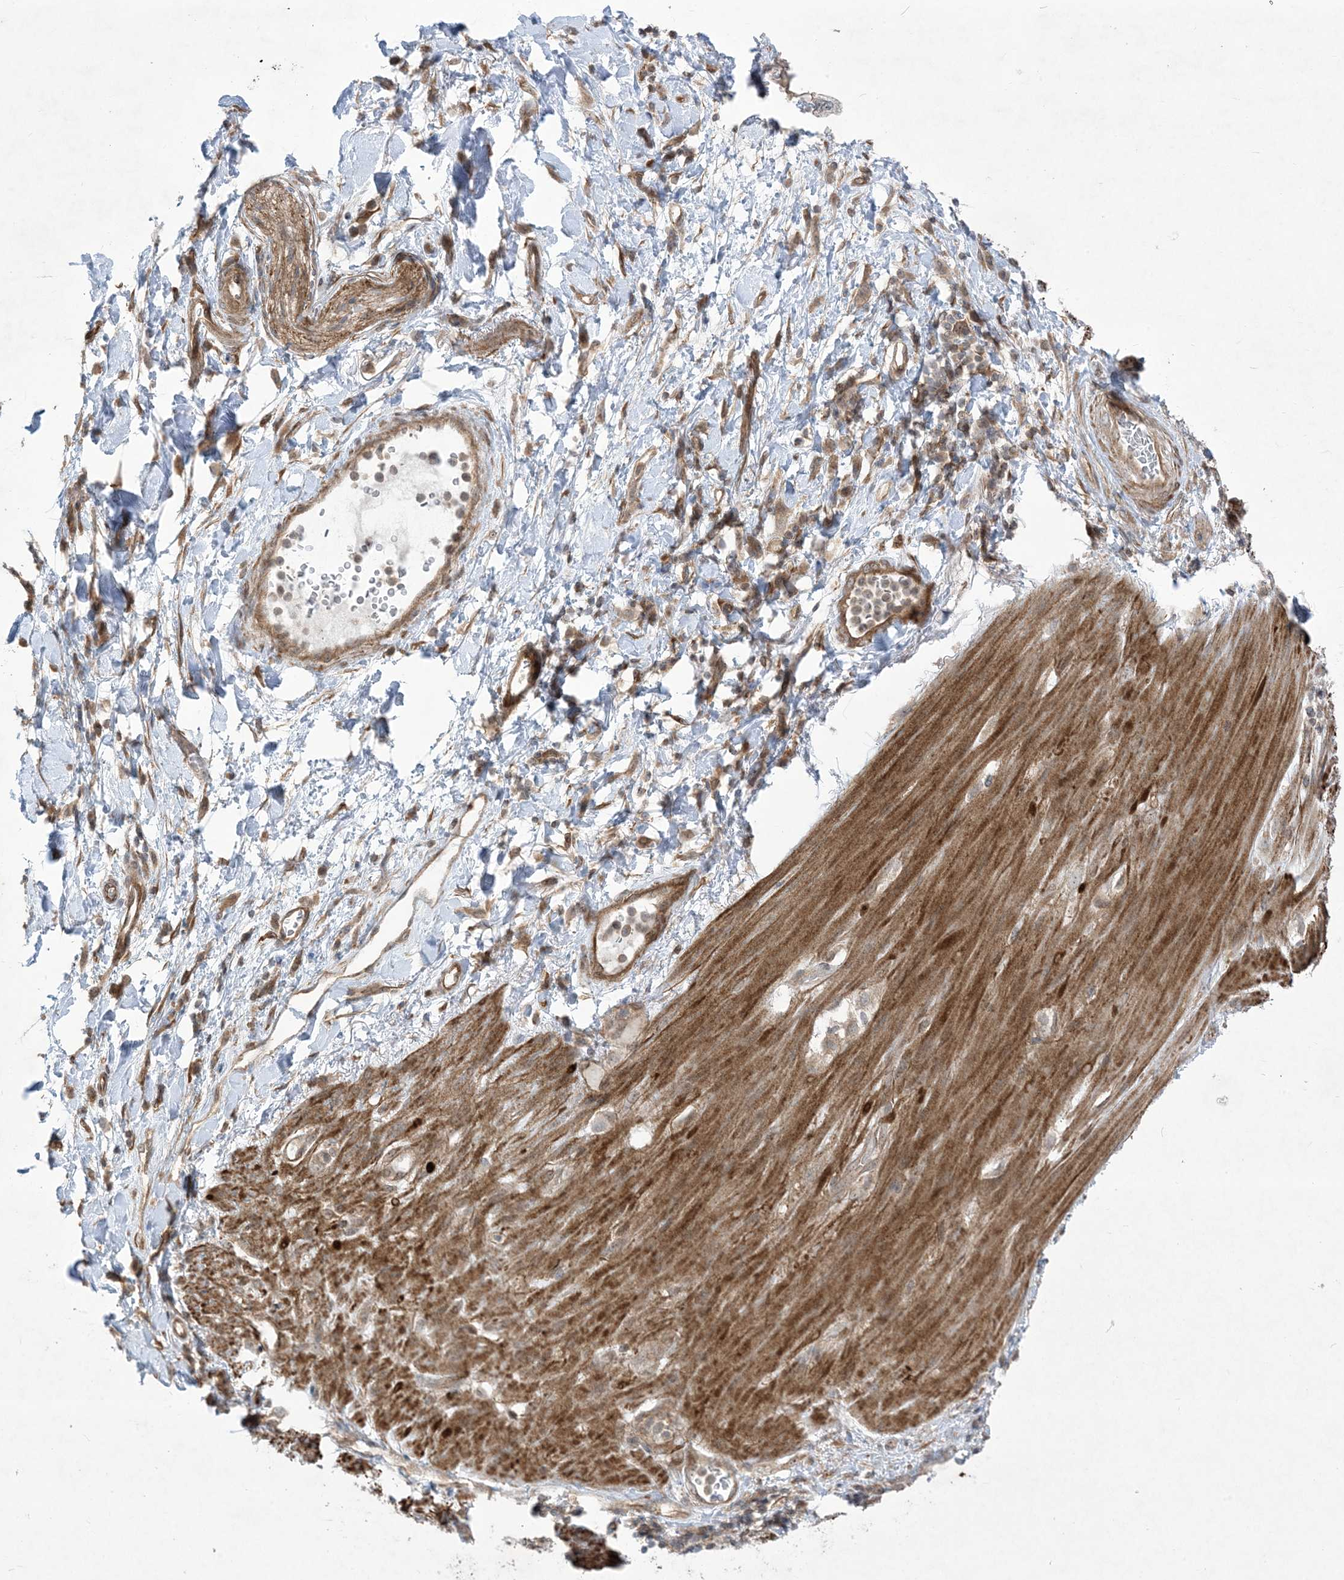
{"staining": {"intensity": "moderate", "quantity": ">75%", "location": "cytoplasmic/membranous,nuclear"}, "tissue": "stomach cancer", "cell_type": "Tumor cells", "image_type": "cancer", "snomed": [{"axis": "morphology", "description": "Adenocarcinoma, NOS"}, {"axis": "topography", "description": "Stomach"}], "caption": "Approximately >75% of tumor cells in stomach cancer demonstrate moderate cytoplasmic/membranous and nuclear protein staining as visualized by brown immunohistochemical staining.", "gene": "SOGA3", "patient": {"sex": "female", "age": 73}}